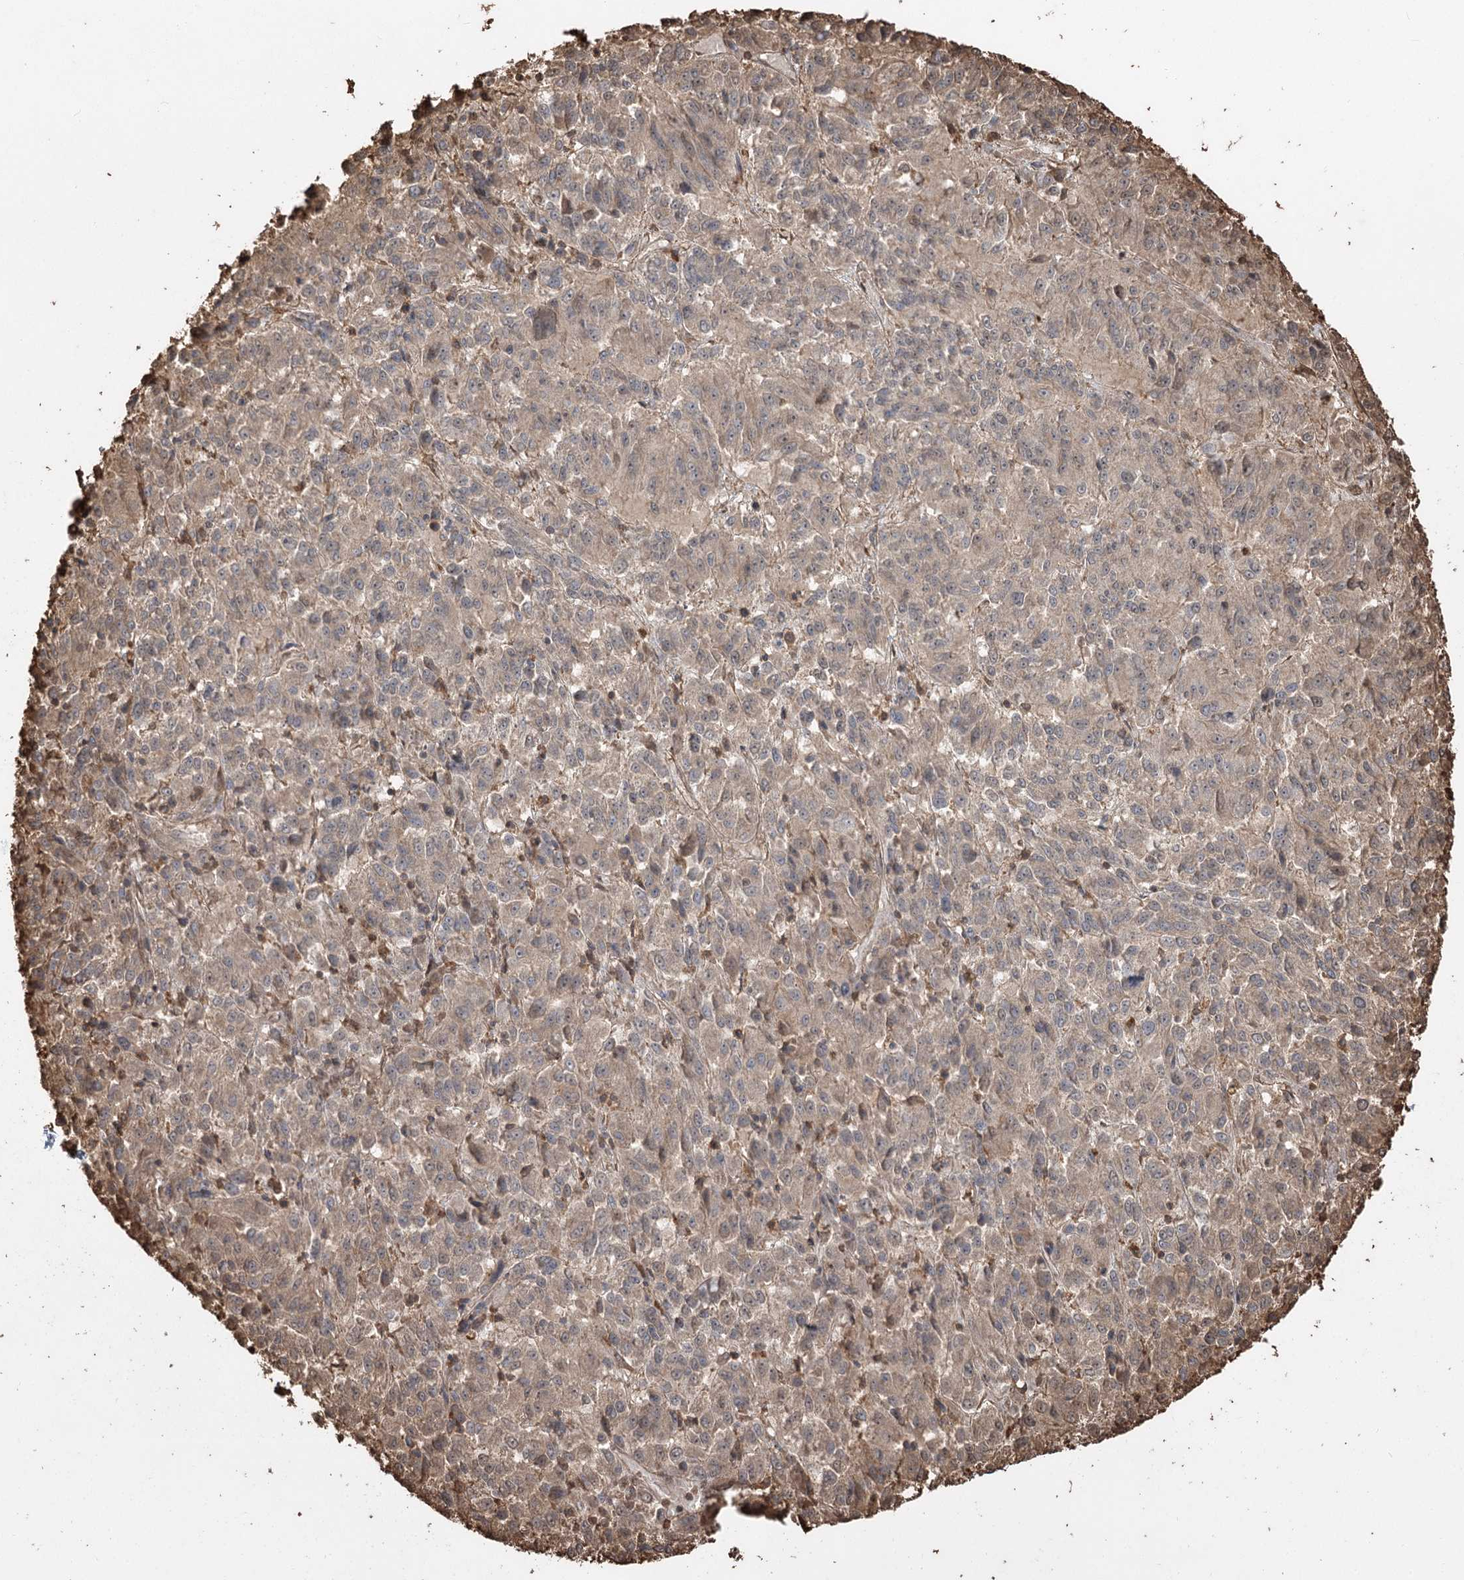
{"staining": {"intensity": "weak", "quantity": ">75%", "location": "cytoplasmic/membranous"}, "tissue": "melanoma", "cell_type": "Tumor cells", "image_type": "cancer", "snomed": [{"axis": "morphology", "description": "Malignant melanoma, Metastatic site"}, {"axis": "topography", "description": "Lung"}], "caption": "Tumor cells show weak cytoplasmic/membranous expression in about >75% of cells in malignant melanoma (metastatic site).", "gene": "PLCH1", "patient": {"sex": "male", "age": 64}}